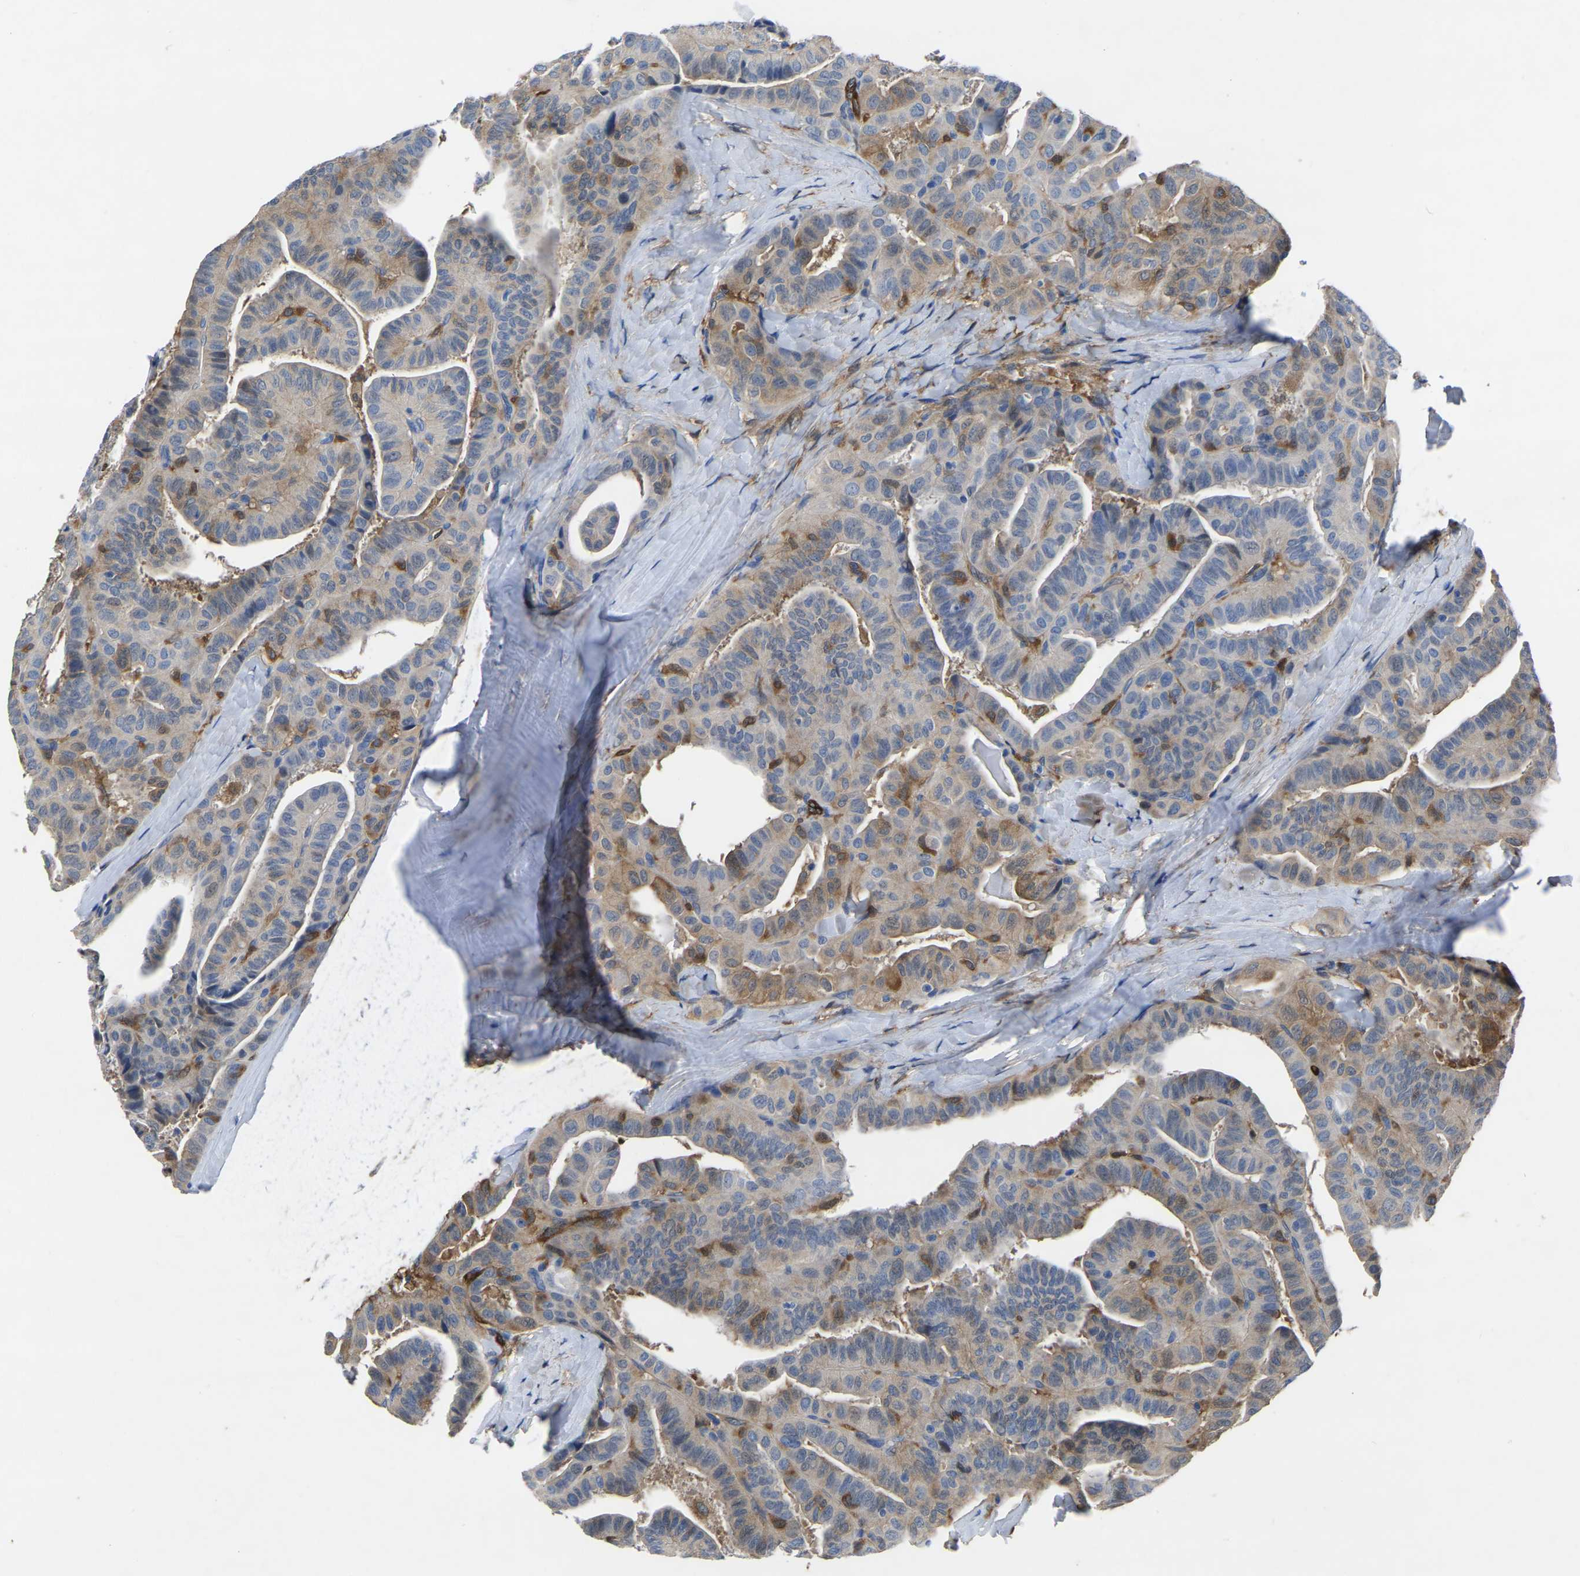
{"staining": {"intensity": "weak", "quantity": "<25%", "location": "cytoplasmic/membranous"}, "tissue": "thyroid cancer", "cell_type": "Tumor cells", "image_type": "cancer", "snomed": [{"axis": "morphology", "description": "Papillary adenocarcinoma, NOS"}, {"axis": "topography", "description": "Thyroid gland"}], "caption": "Immunohistochemistry (IHC) micrograph of neoplastic tissue: papillary adenocarcinoma (thyroid) stained with DAB demonstrates no significant protein staining in tumor cells. The staining was performed using DAB (3,3'-diaminobenzidine) to visualize the protein expression in brown, while the nuclei were stained in blue with hematoxylin (Magnification: 20x).", "gene": "ATG2B", "patient": {"sex": "male", "age": 77}}